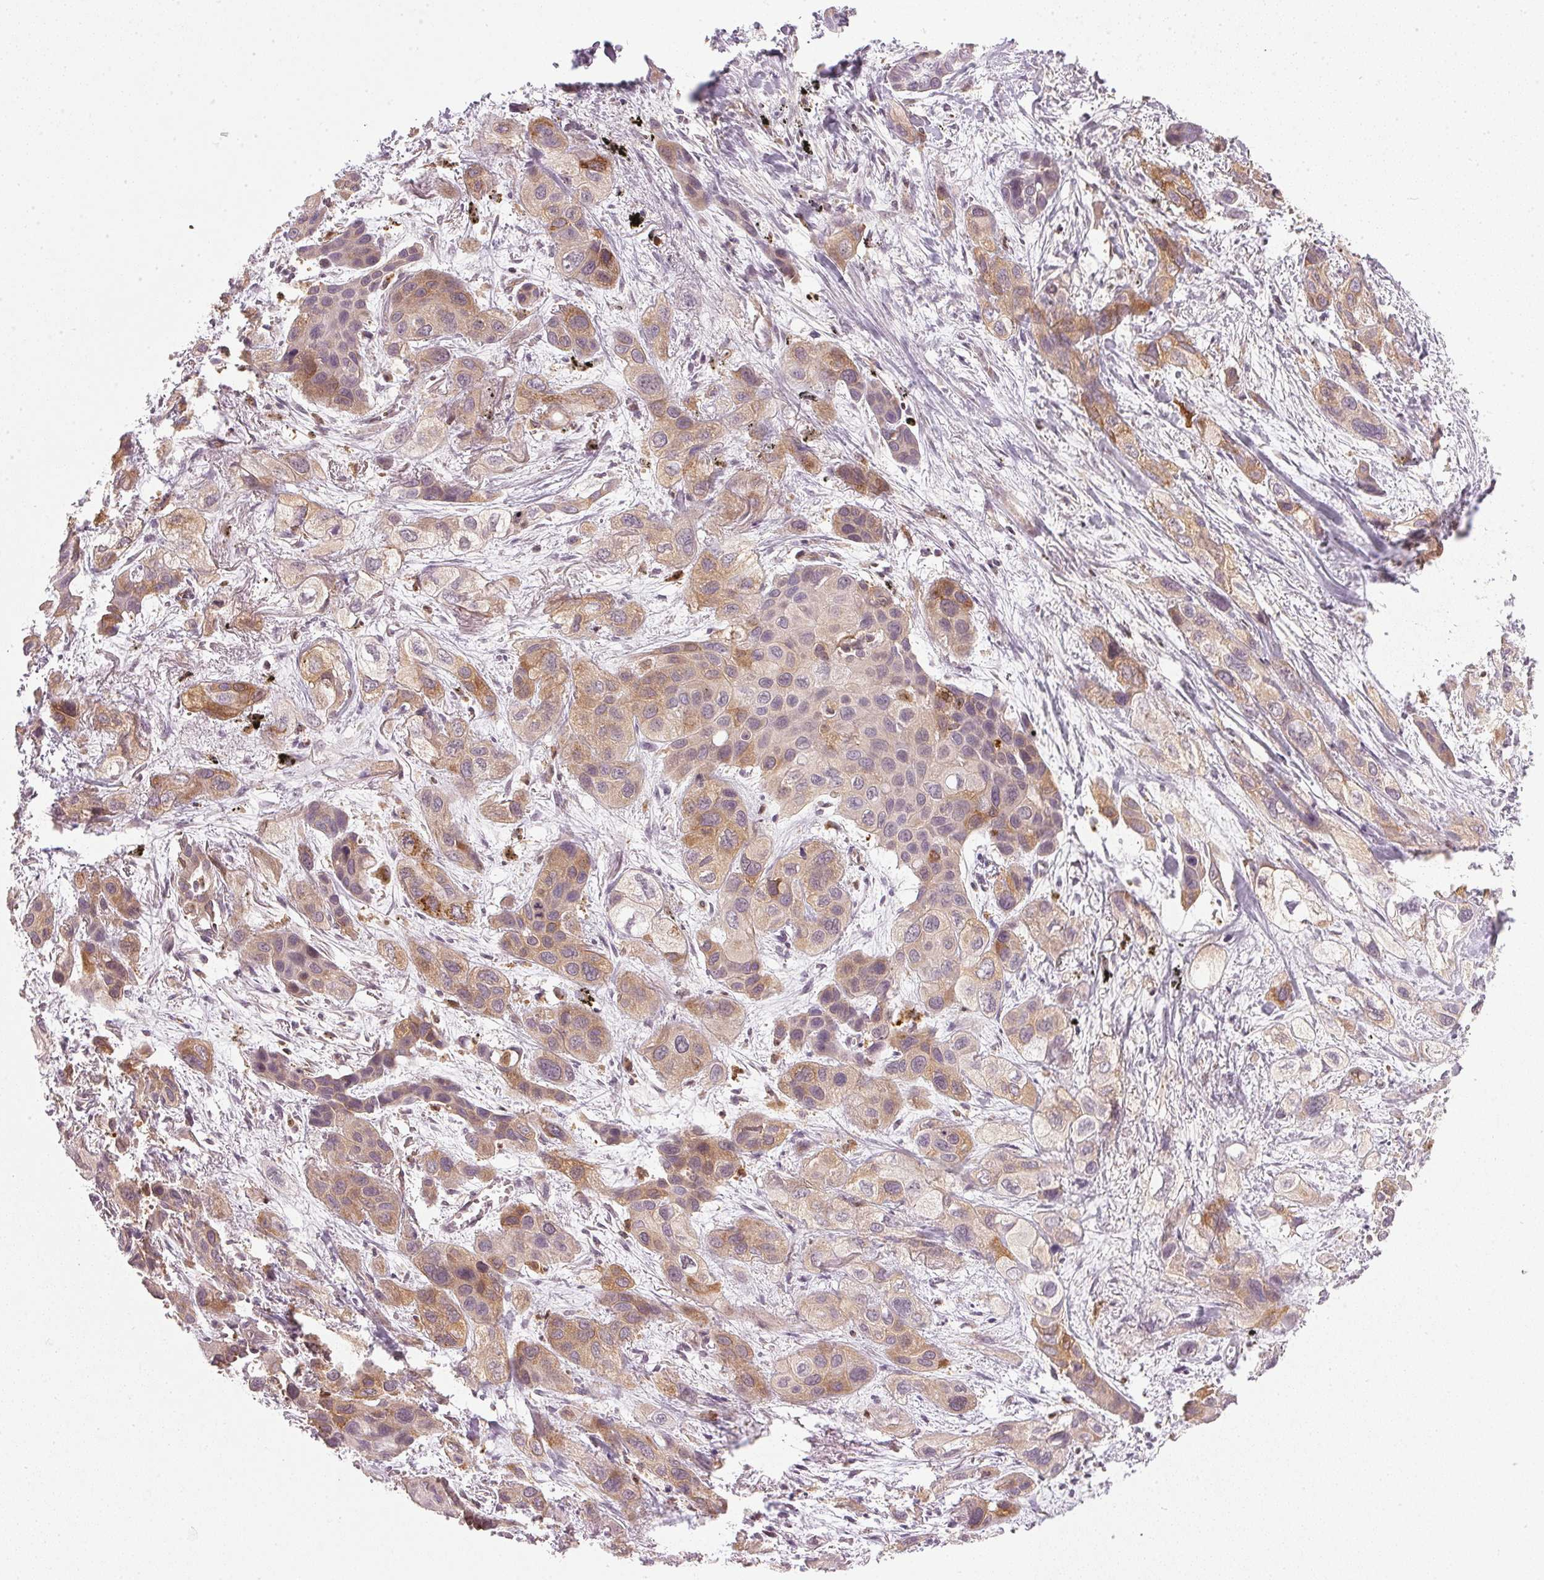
{"staining": {"intensity": "moderate", "quantity": "25%-75%", "location": "cytoplasmic/membranous"}, "tissue": "lung cancer", "cell_type": "Tumor cells", "image_type": "cancer", "snomed": [{"axis": "morphology", "description": "Squamous cell carcinoma, NOS"}, {"axis": "morphology", "description": "Squamous cell carcinoma, metastatic, NOS"}, {"axis": "topography", "description": "Lung"}], "caption": "High-power microscopy captured an IHC micrograph of lung cancer, revealing moderate cytoplasmic/membranous positivity in approximately 25%-75% of tumor cells.", "gene": "NADK2", "patient": {"sex": "male", "age": 59}}